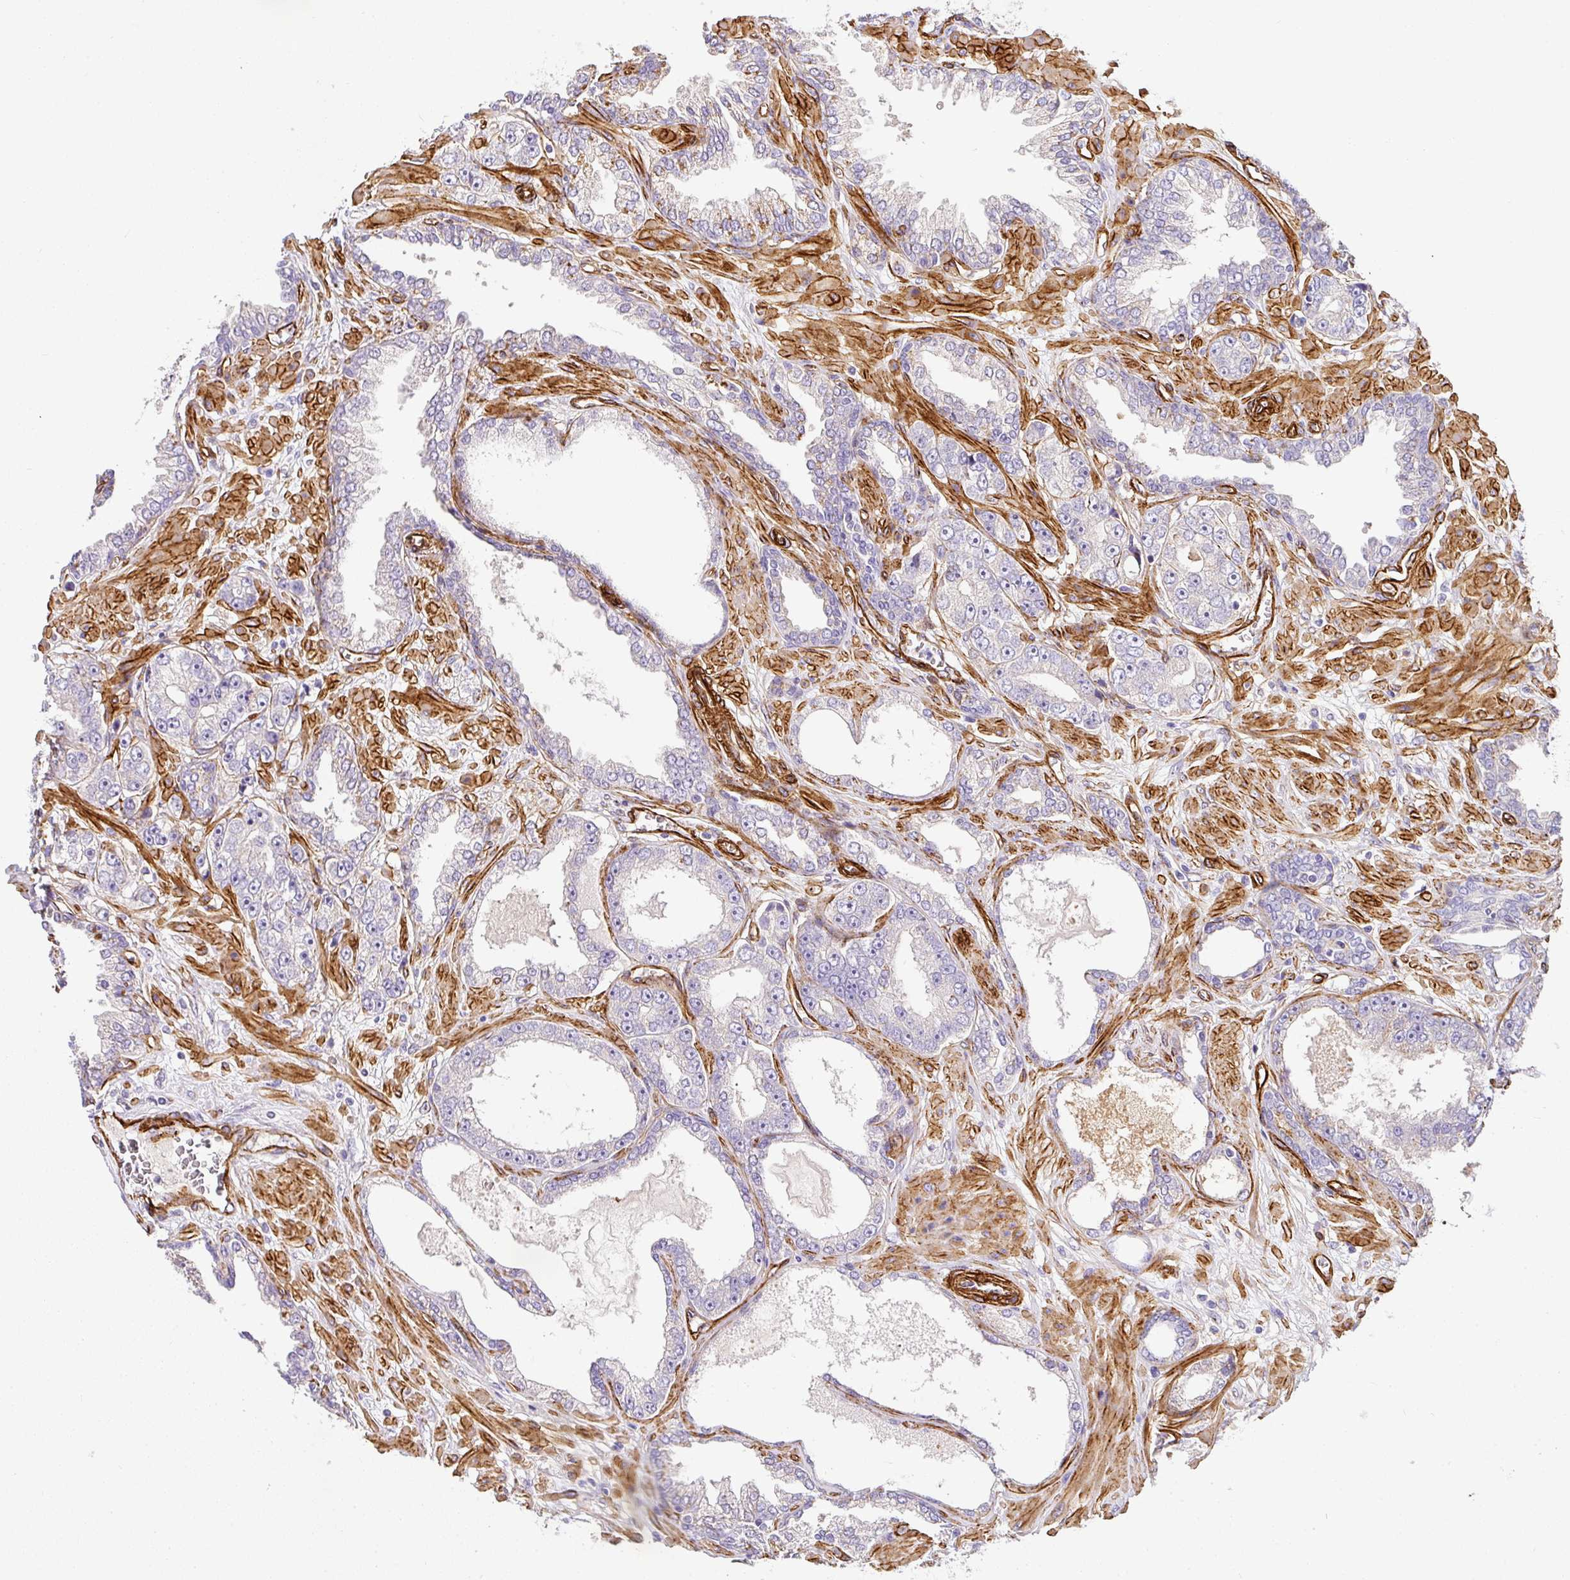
{"staining": {"intensity": "negative", "quantity": "none", "location": "none"}, "tissue": "prostate cancer", "cell_type": "Tumor cells", "image_type": "cancer", "snomed": [{"axis": "morphology", "description": "Adenocarcinoma, High grade"}, {"axis": "topography", "description": "Prostate"}], "caption": "The histopathology image displays no significant staining in tumor cells of prostate cancer.", "gene": "SLC25A17", "patient": {"sex": "male", "age": 71}}